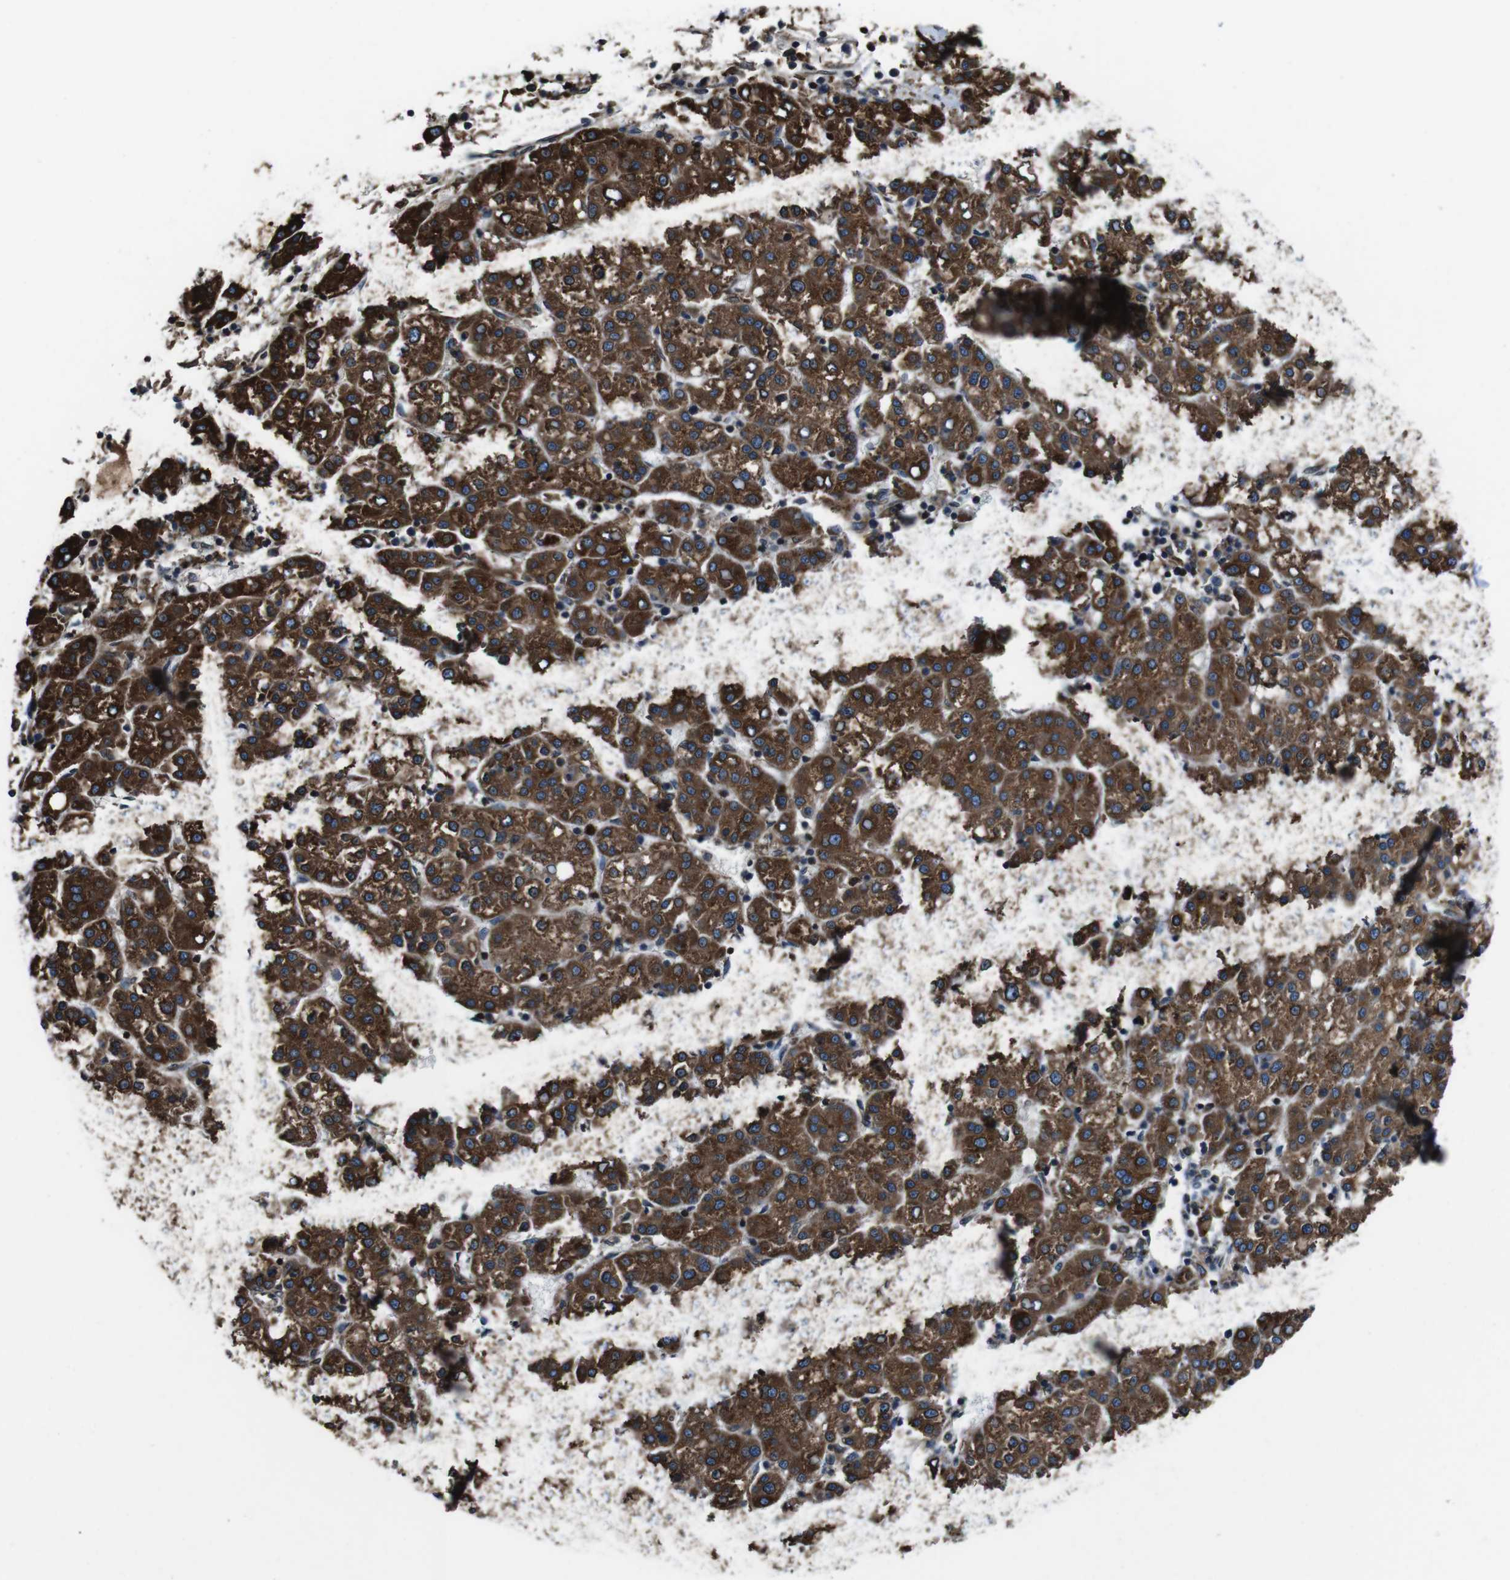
{"staining": {"intensity": "strong", "quantity": ">75%", "location": "cytoplasmic/membranous"}, "tissue": "liver cancer", "cell_type": "Tumor cells", "image_type": "cancer", "snomed": [{"axis": "morphology", "description": "Carcinoma, Hepatocellular, NOS"}, {"axis": "topography", "description": "Liver"}], "caption": "Immunohistochemical staining of hepatocellular carcinoma (liver) shows high levels of strong cytoplasmic/membranous positivity in about >75% of tumor cells.", "gene": "APMAP", "patient": {"sex": "female", "age": 58}}